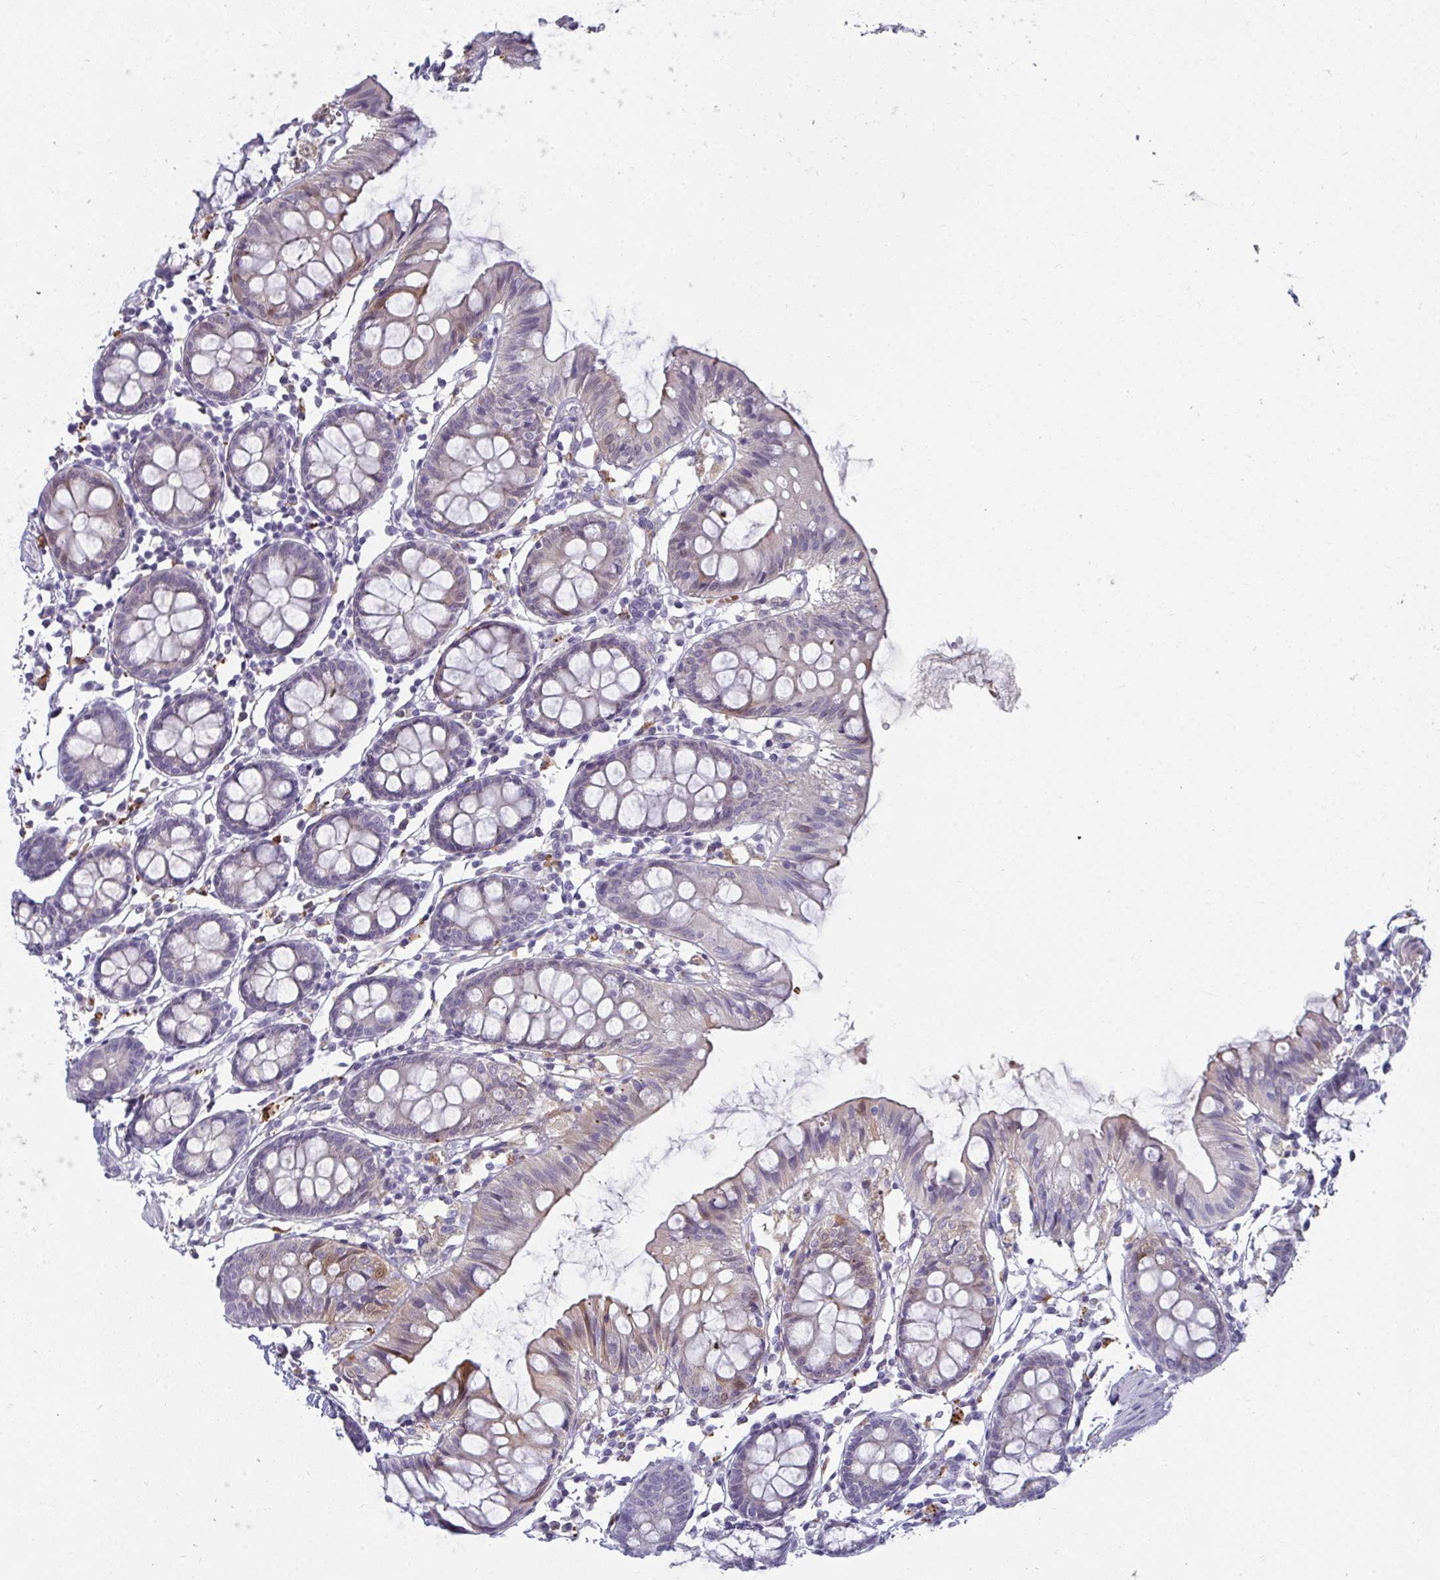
{"staining": {"intensity": "negative", "quantity": "none", "location": "none"}, "tissue": "colon", "cell_type": "Endothelial cells", "image_type": "normal", "snomed": [{"axis": "morphology", "description": "Normal tissue, NOS"}, {"axis": "topography", "description": "Colon"}], "caption": "The image reveals no staining of endothelial cells in normal colon.", "gene": "SHB", "patient": {"sex": "female", "age": 84}}